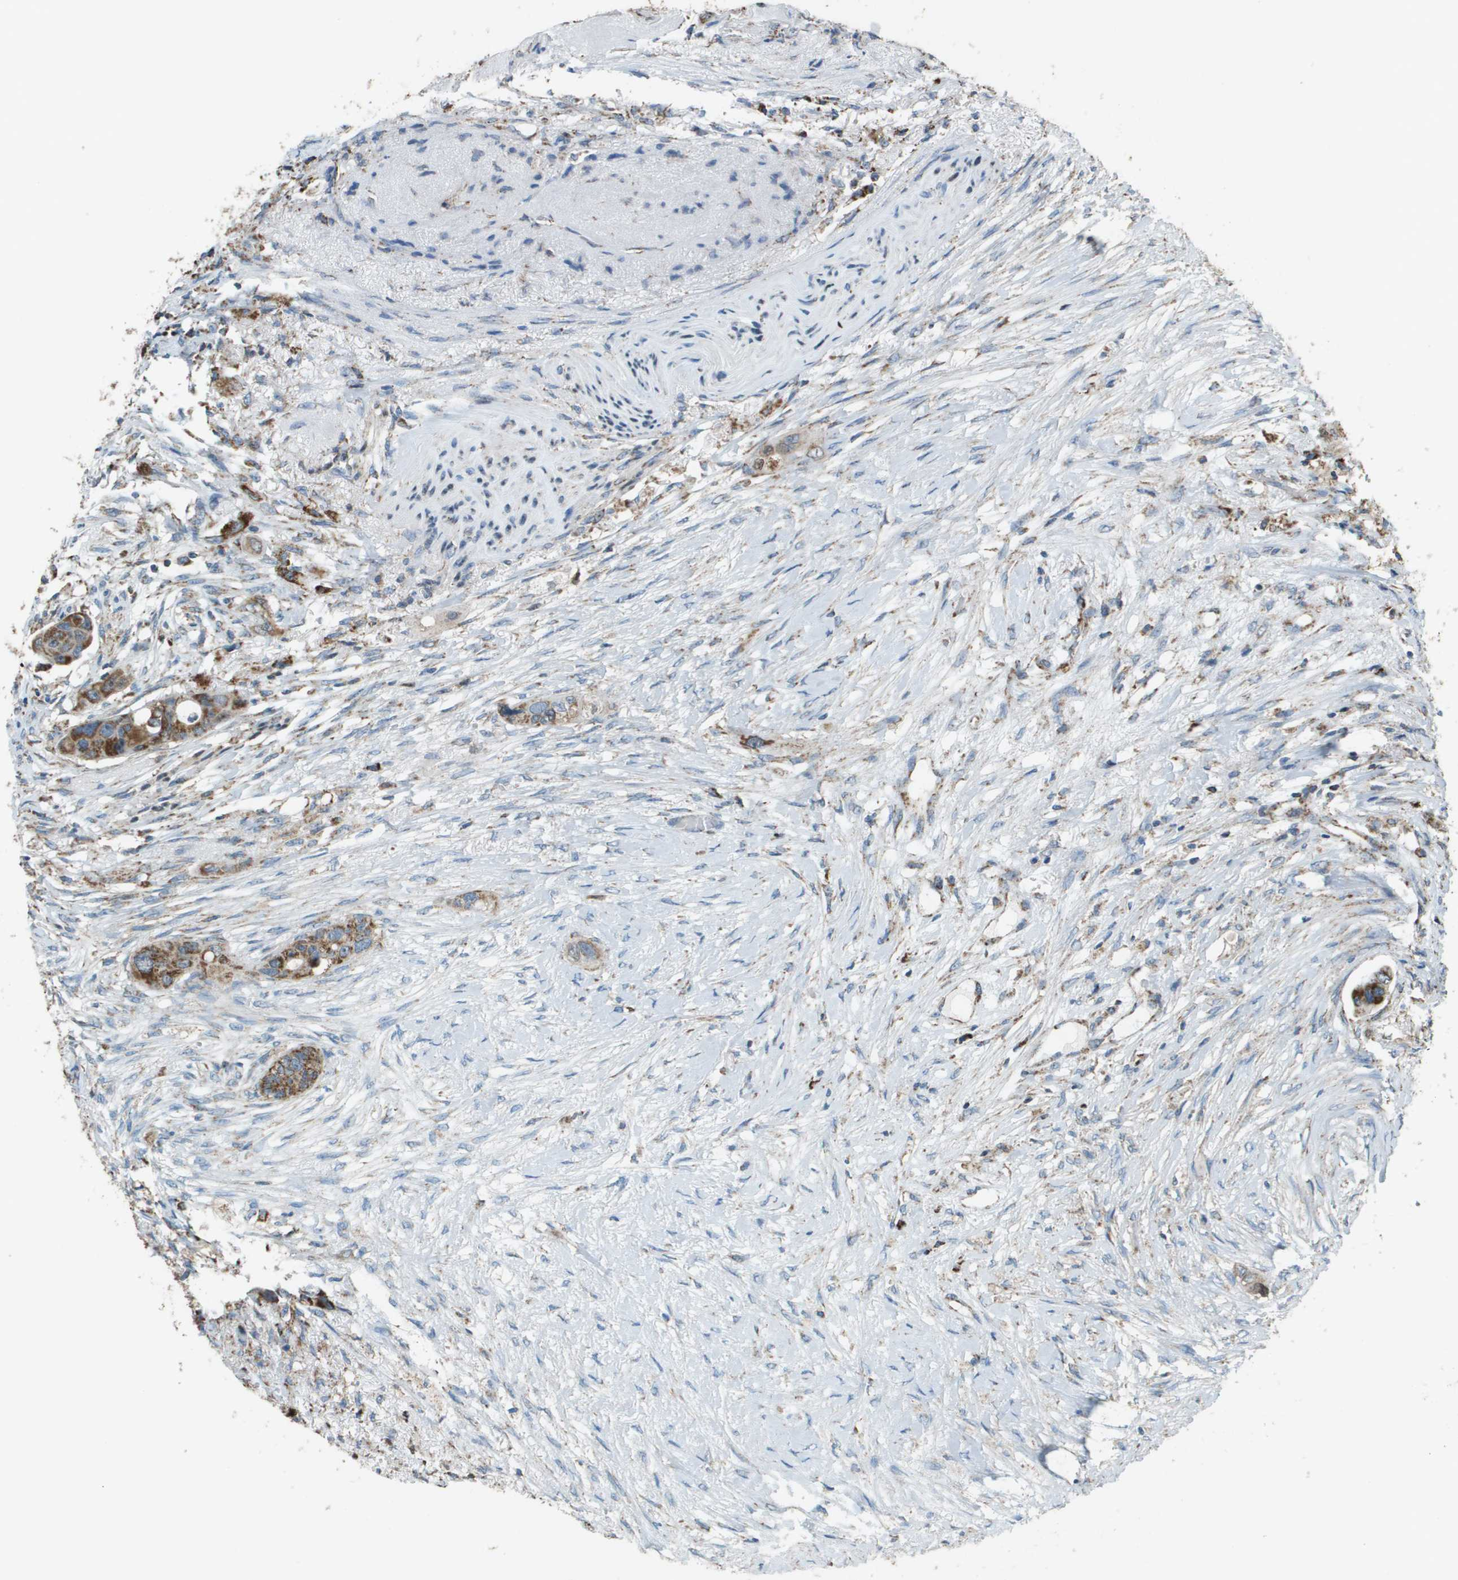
{"staining": {"intensity": "moderate", "quantity": ">75%", "location": "cytoplasmic/membranous"}, "tissue": "colorectal cancer", "cell_type": "Tumor cells", "image_type": "cancer", "snomed": [{"axis": "morphology", "description": "Adenocarcinoma, NOS"}, {"axis": "topography", "description": "Colon"}], "caption": "Protein expression analysis of human colorectal cancer reveals moderate cytoplasmic/membranous staining in about >75% of tumor cells. Nuclei are stained in blue.", "gene": "FH", "patient": {"sex": "female", "age": 57}}